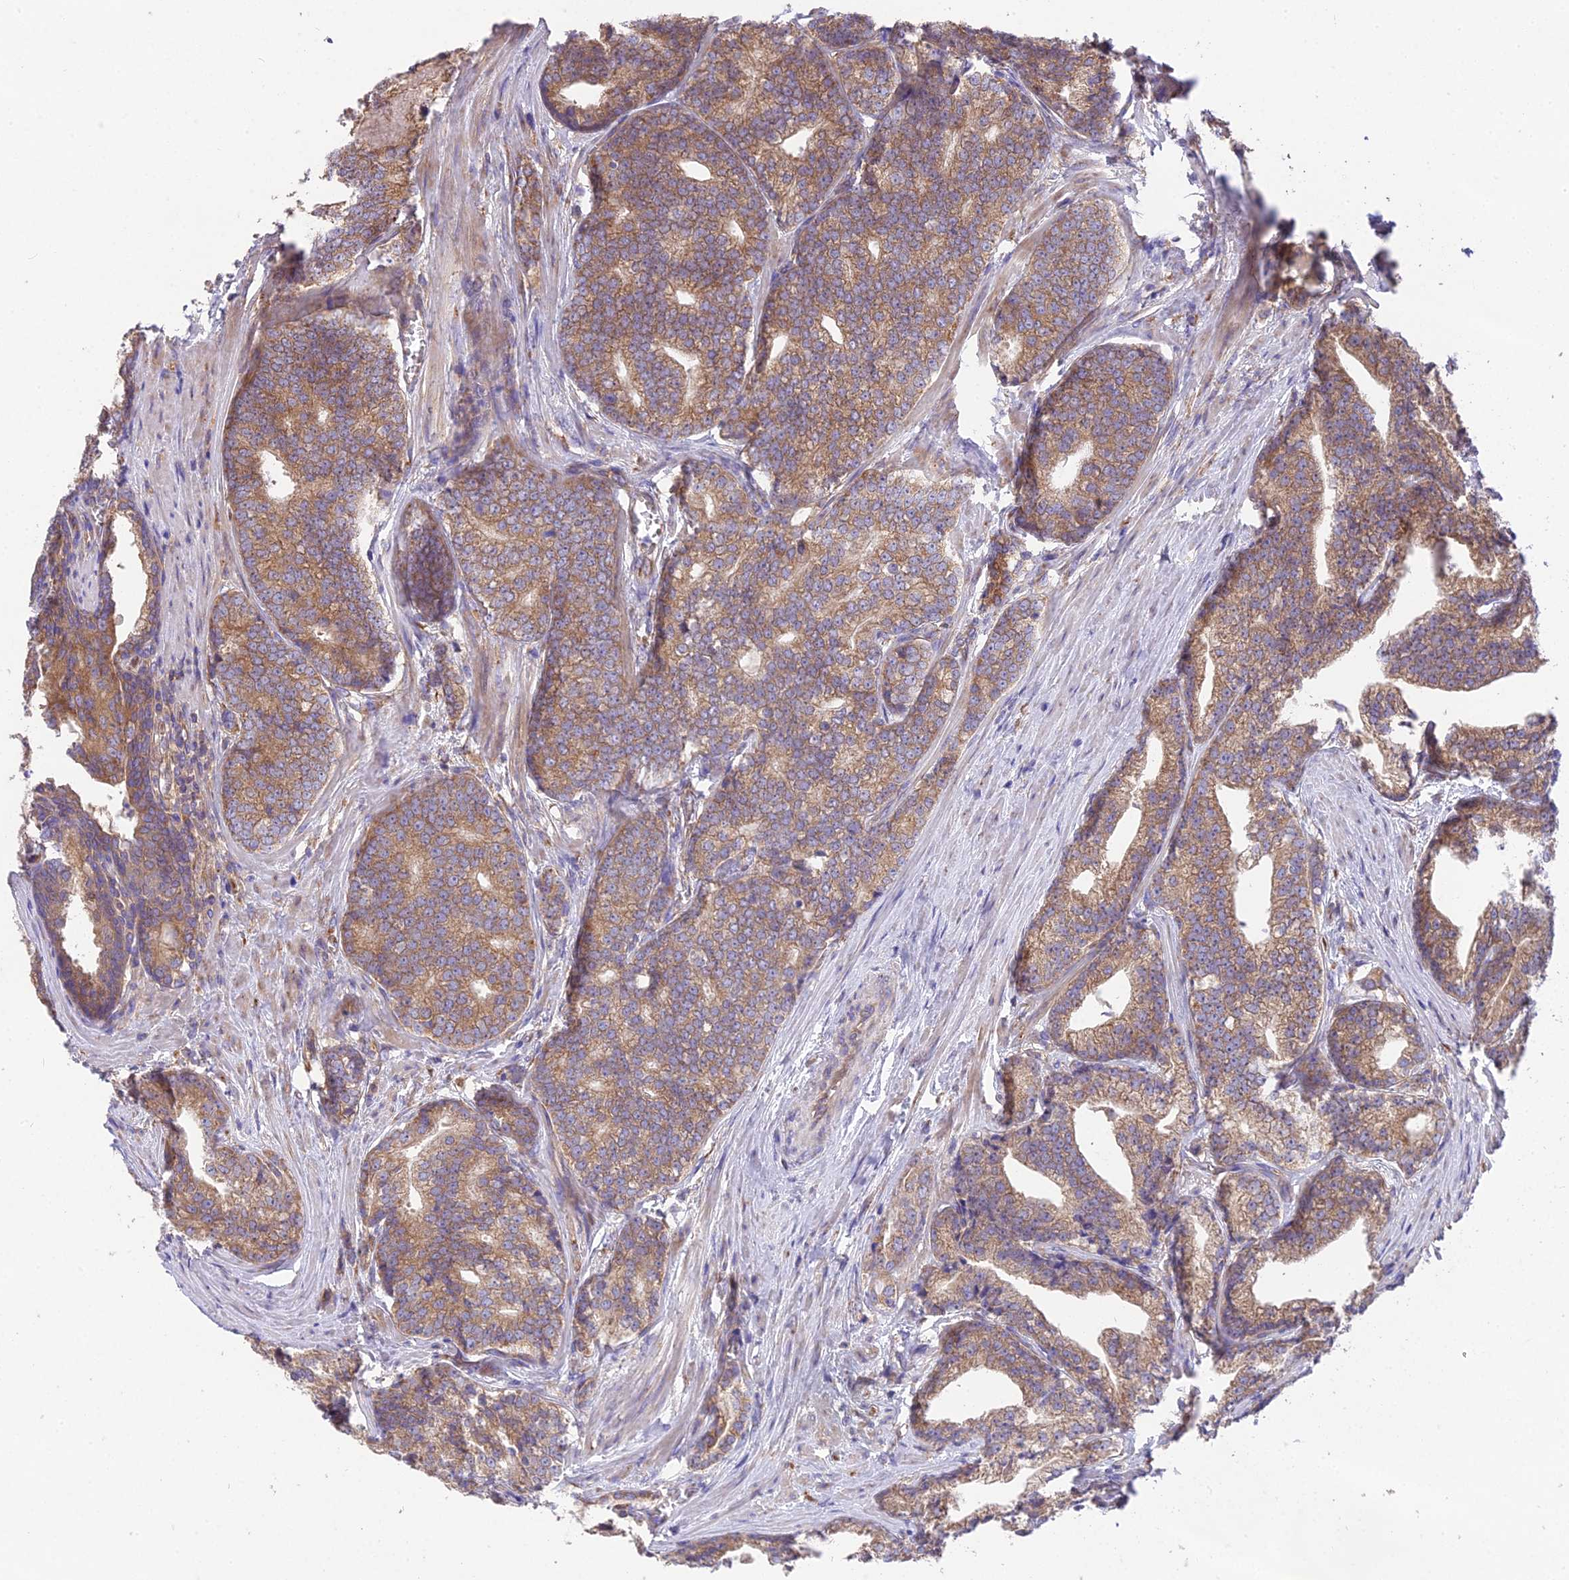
{"staining": {"intensity": "moderate", "quantity": ">75%", "location": "cytoplasmic/membranous"}, "tissue": "prostate cancer", "cell_type": "Tumor cells", "image_type": "cancer", "snomed": [{"axis": "morphology", "description": "Adenocarcinoma, Low grade"}, {"axis": "topography", "description": "Prostate"}], "caption": "Moderate cytoplasmic/membranous protein staining is seen in about >75% of tumor cells in prostate low-grade adenocarcinoma. The protein is shown in brown color, while the nuclei are stained blue.", "gene": "BLOC1S4", "patient": {"sex": "male", "age": 71}}